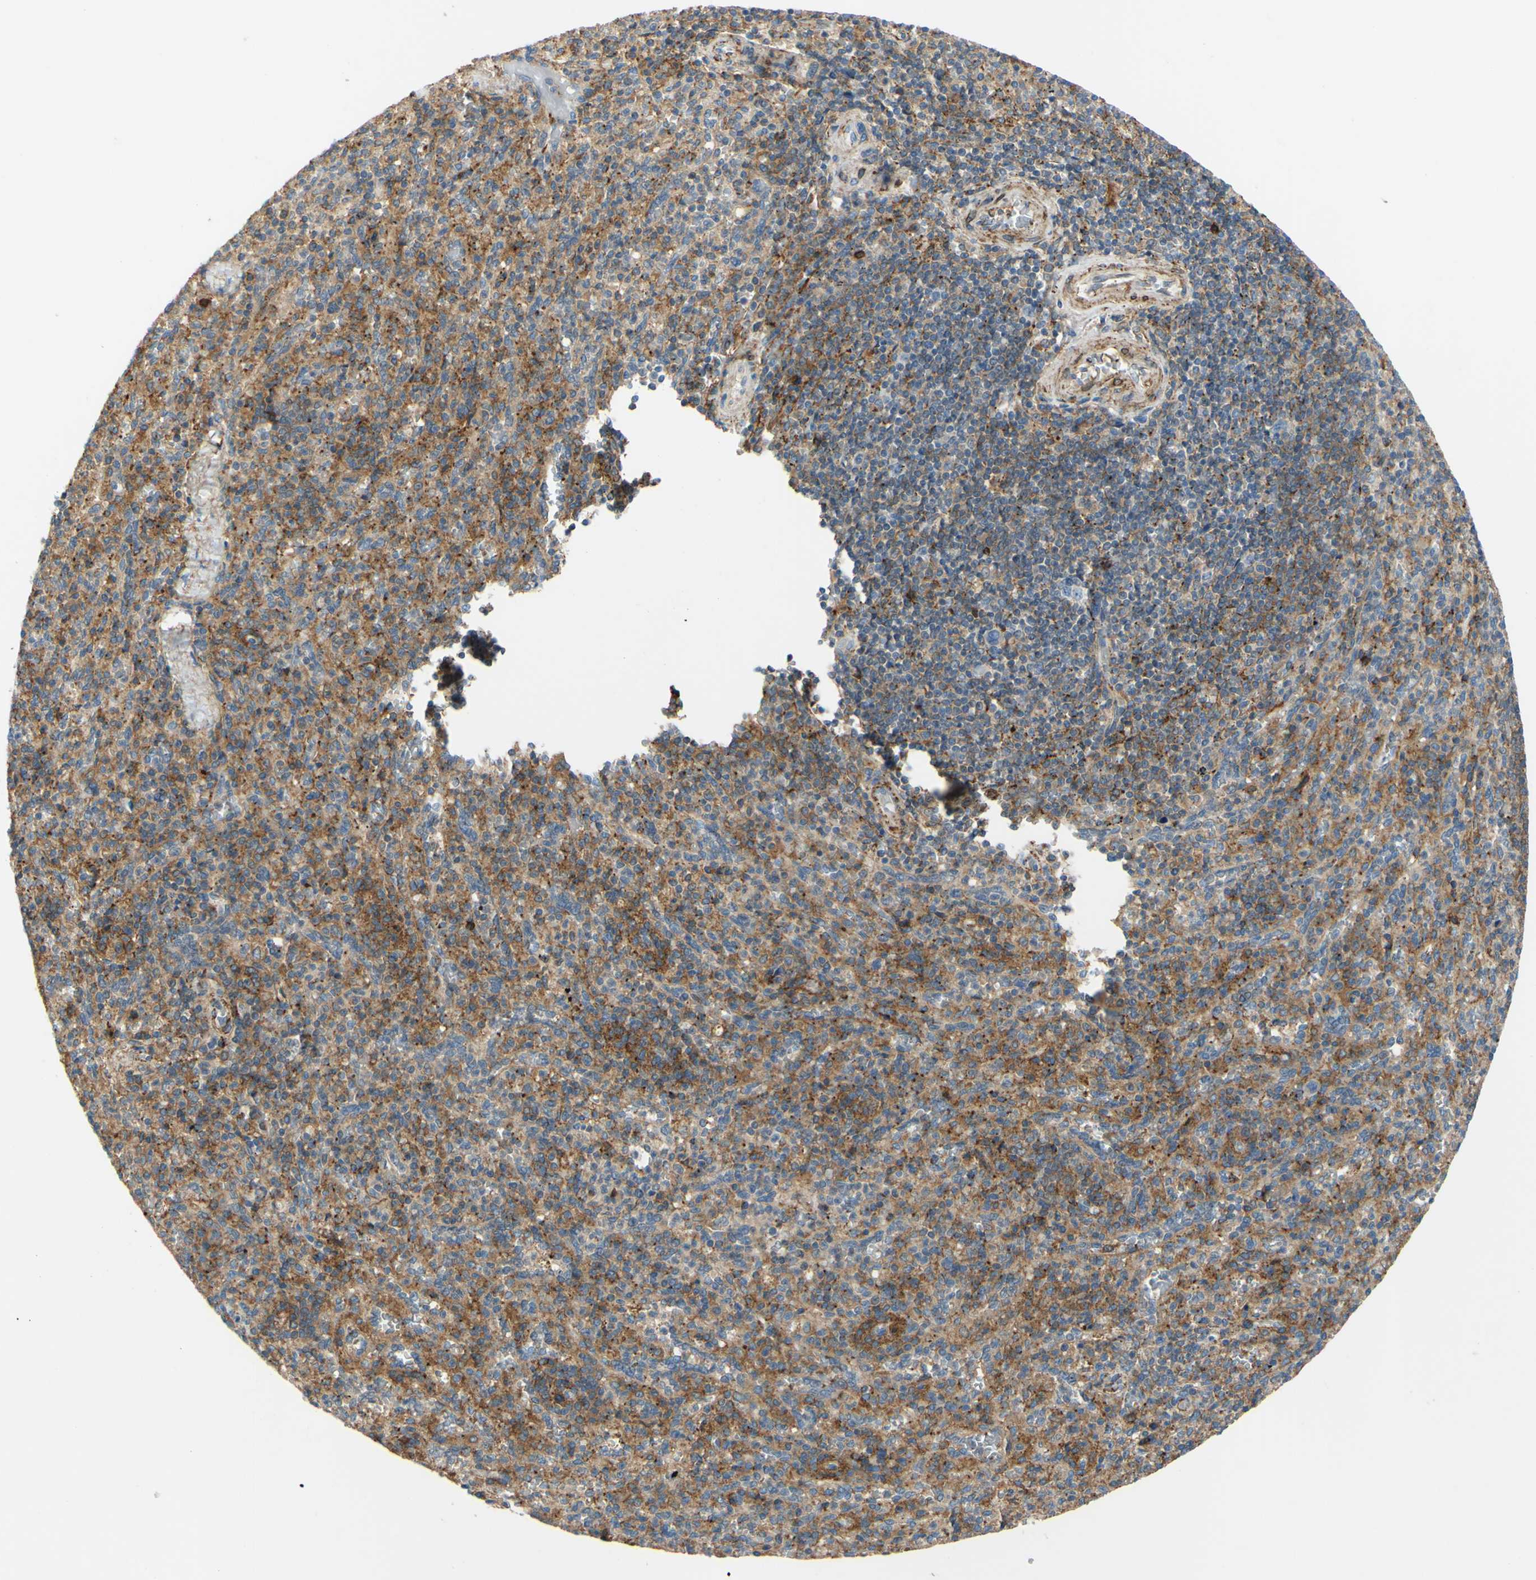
{"staining": {"intensity": "moderate", "quantity": "25%-75%", "location": "cytoplasmic/membranous"}, "tissue": "spleen", "cell_type": "Cells in red pulp", "image_type": "normal", "snomed": [{"axis": "morphology", "description": "Normal tissue, NOS"}, {"axis": "topography", "description": "Spleen"}], "caption": "Normal spleen demonstrates moderate cytoplasmic/membranous positivity in approximately 25%-75% of cells in red pulp.", "gene": "POR", "patient": {"sex": "male", "age": 36}}